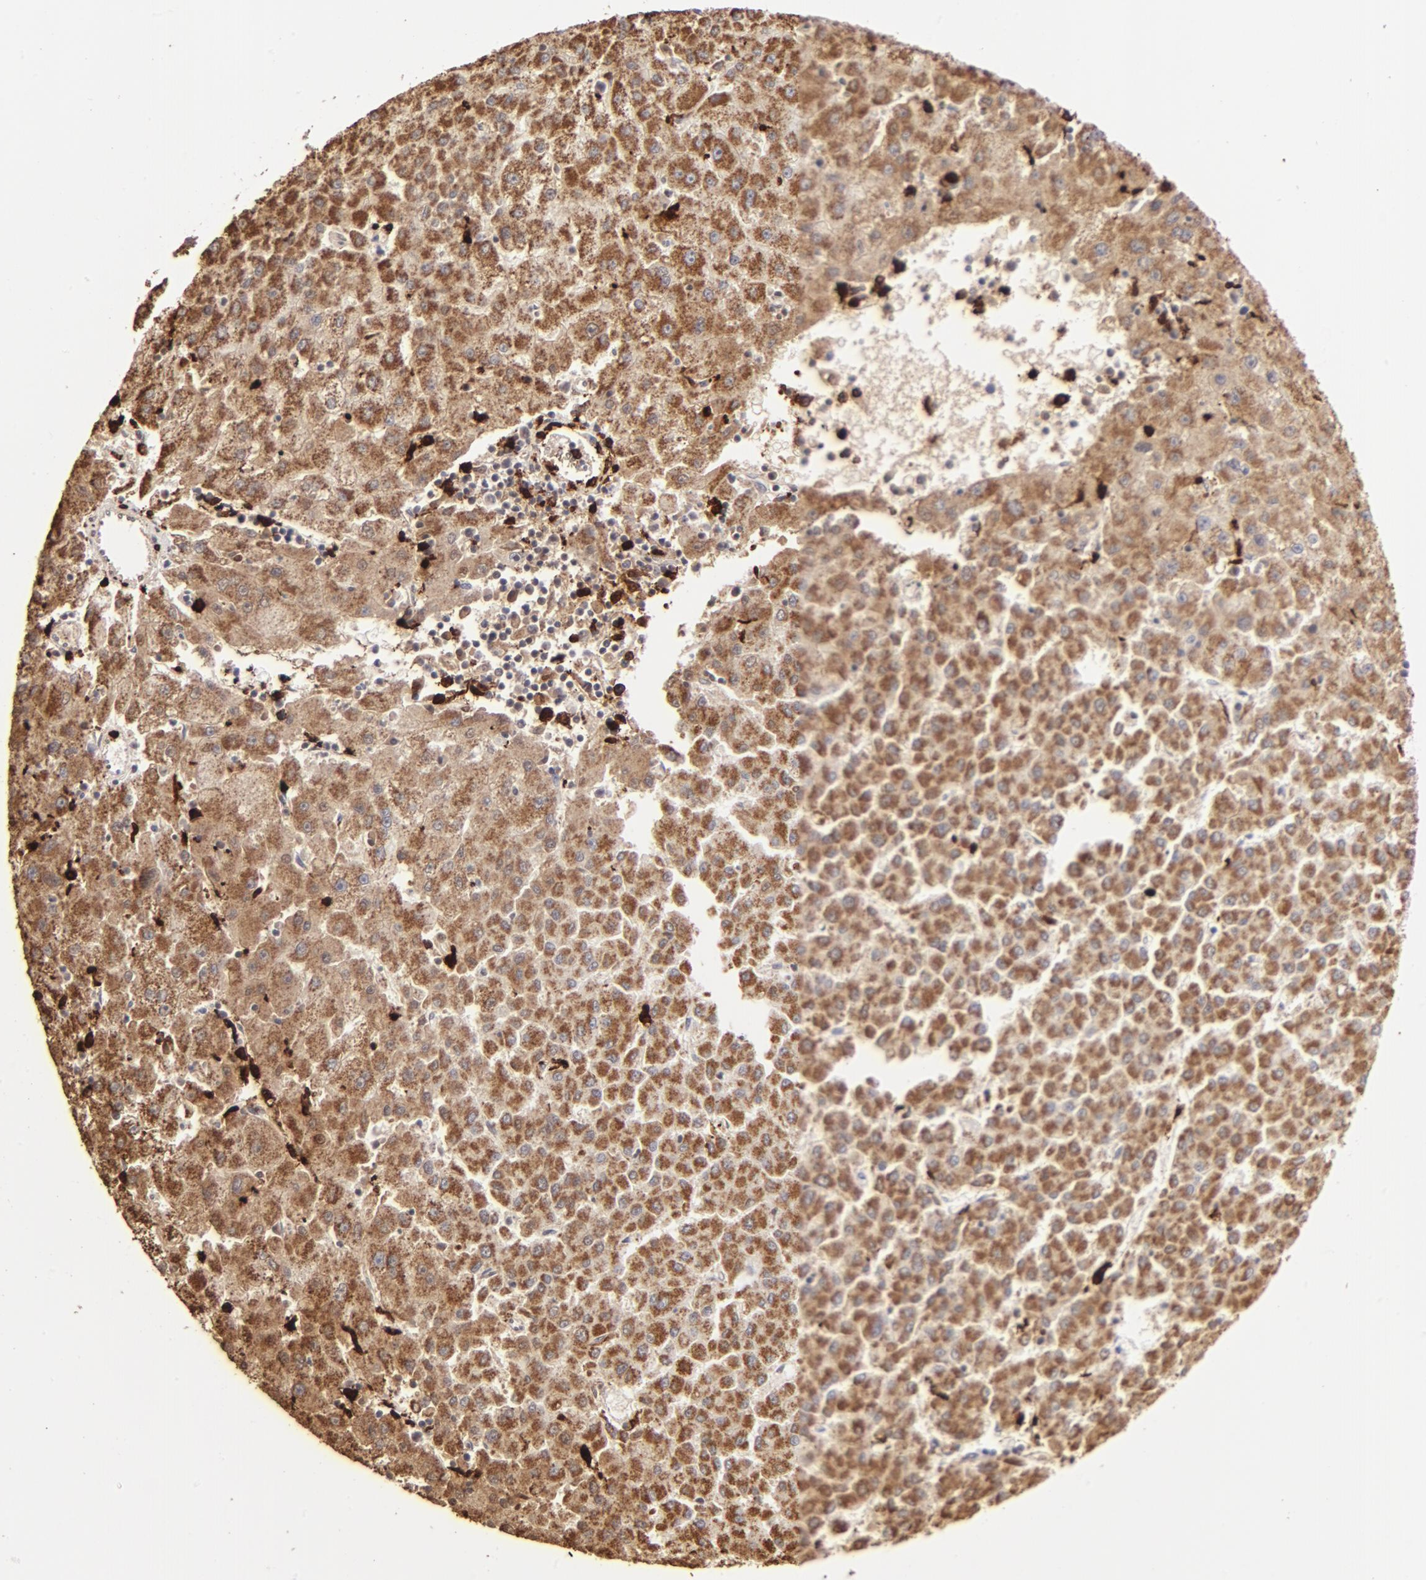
{"staining": {"intensity": "moderate", "quantity": ">75%", "location": "cytoplasmic/membranous"}, "tissue": "liver cancer", "cell_type": "Tumor cells", "image_type": "cancer", "snomed": [{"axis": "morphology", "description": "Carcinoma, Hepatocellular, NOS"}, {"axis": "topography", "description": "Liver"}], "caption": "Liver cancer was stained to show a protein in brown. There is medium levels of moderate cytoplasmic/membranous staining in about >75% of tumor cells.", "gene": "ZFX", "patient": {"sex": "male", "age": 72}}